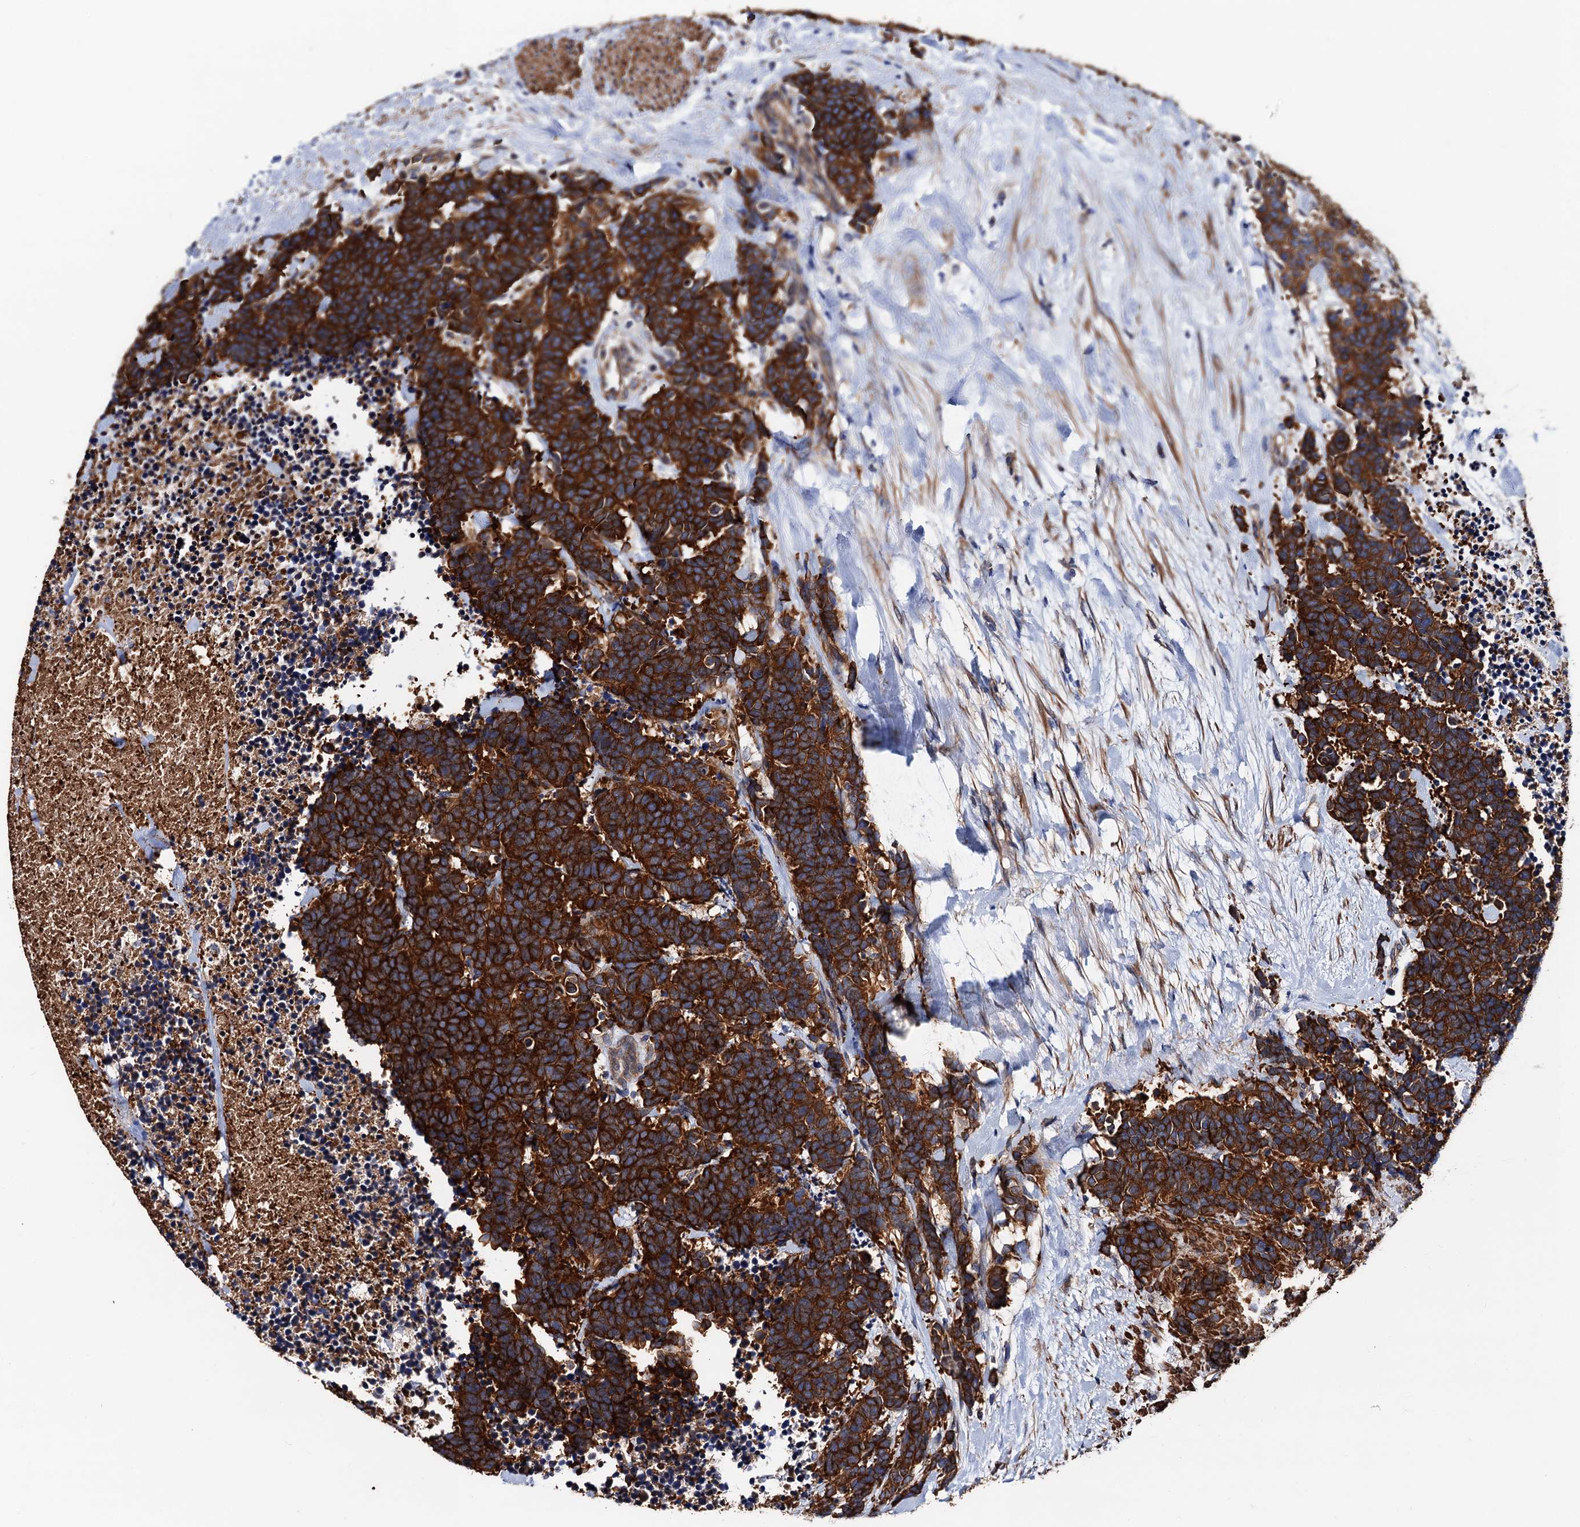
{"staining": {"intensity": "strong", "quantity": ">75%", "location": "cytoplasmic/membranous"}, "tissue": "carcinoid", "cell_type": "Tumor cells", "image_type": "cancer", "snomed": [{"axis": "morphology", "description": "Carcinoma, NOS"}, {"axis": "morphology", "description": "Carcinoid, malignant, NOS"}, {"axis": "topography", "description": "Prostate"}], "caption": "A brown stain shows strong cytoplasmic/membranous staining of a protein in carcinoid tumor cells.", "gene": "ZDHHC18", "patient": {"sex": "male", "age": 57}}